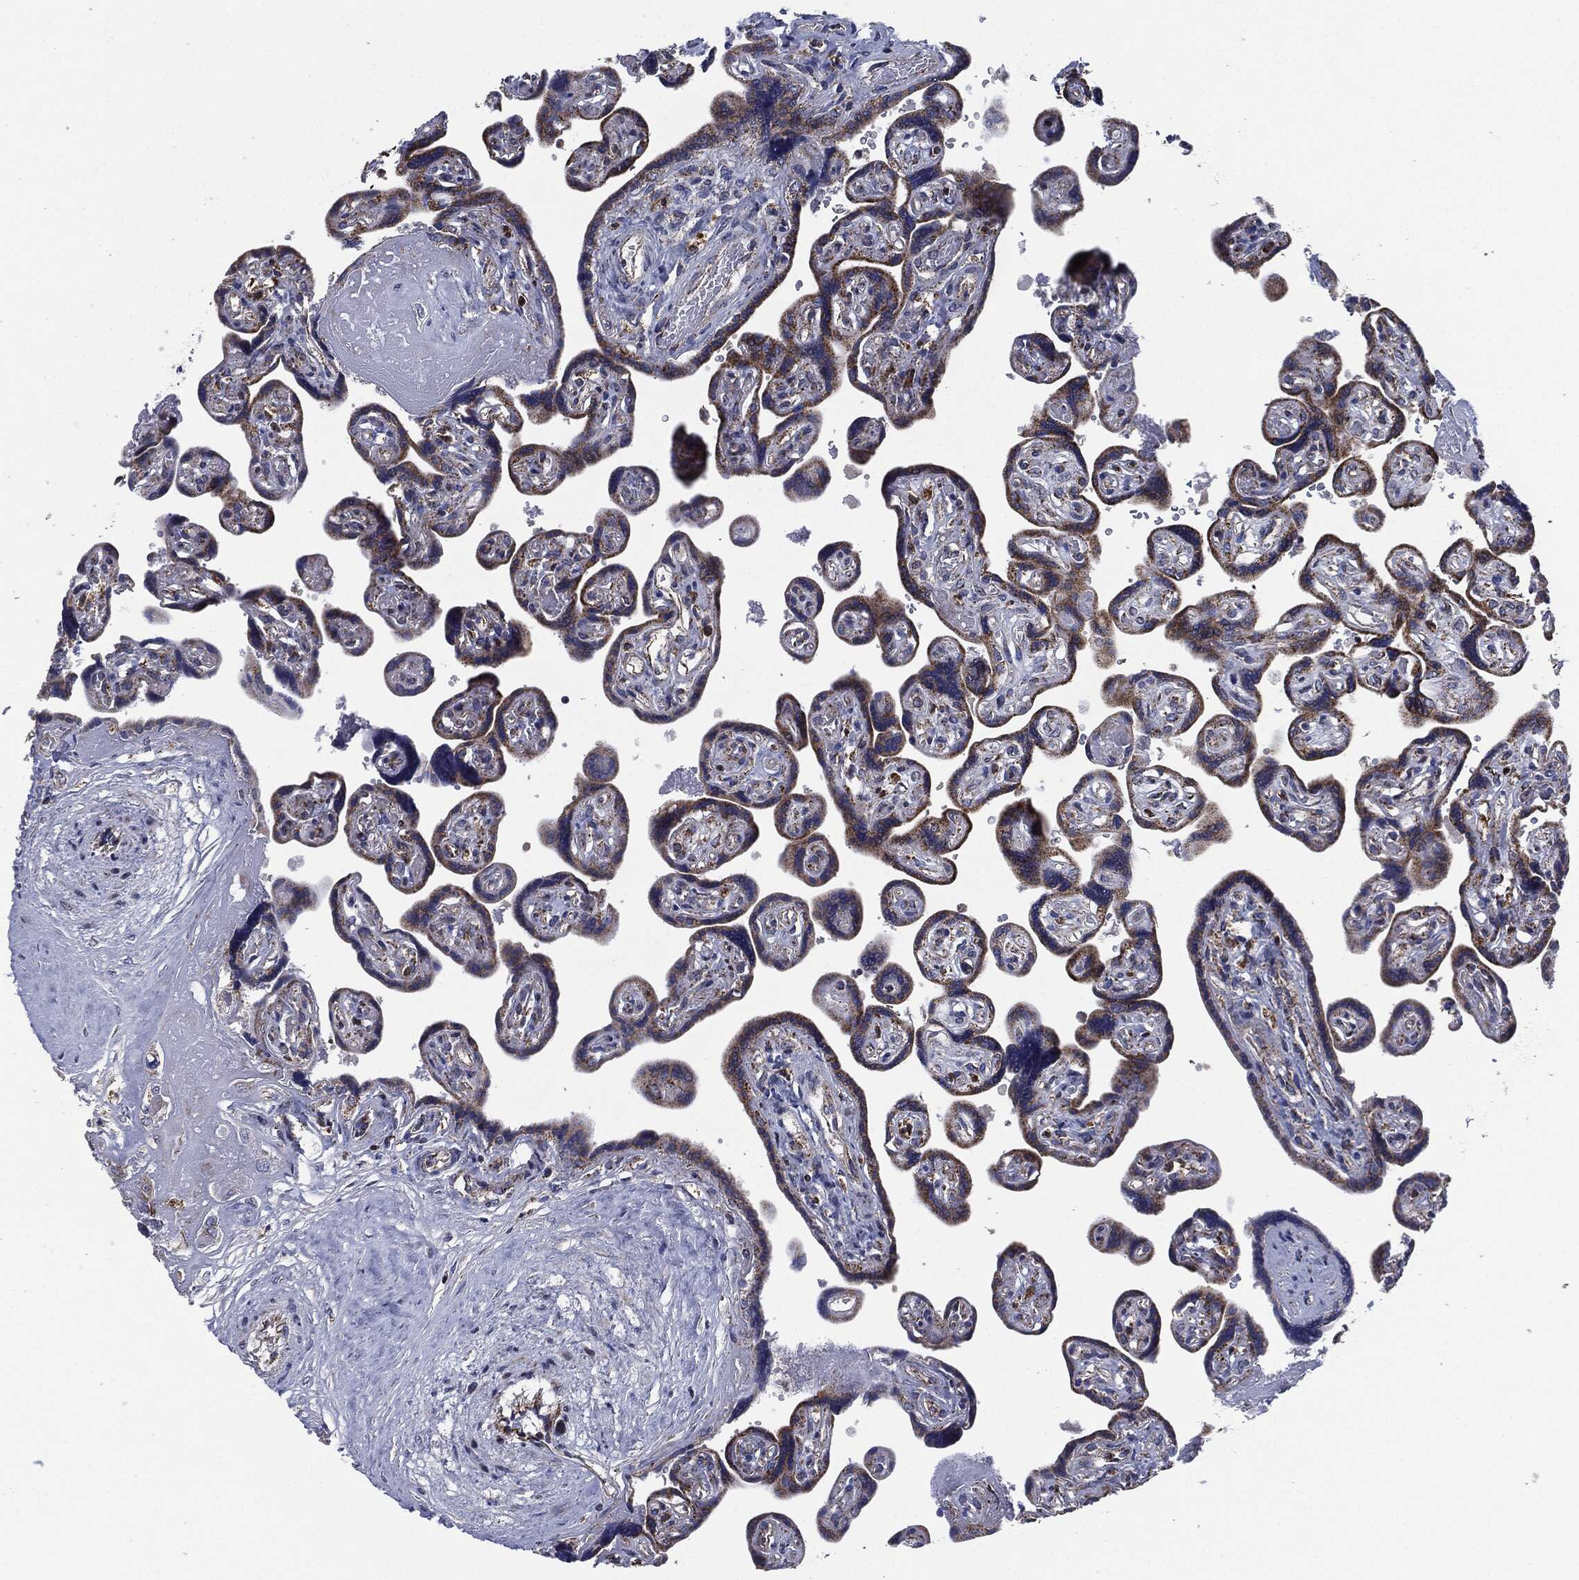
{"staining": {"intensity": "negative", "quantity": "none", "location": "none"}, "tissue": "placenta", "cell_type": "Decidual cells", "image_type": "normal", "snomed": [{"axis": "morphology", "description": "Normal tissue, NOS"}, {"axis": "topography", "description": "Placenta"}], "caption": "IHC histopathology image of normal human placenta stained for a protein (brown), which demonstrates no staining in decidual cells. The staining is performed using DAB (3,3'-diaminobenzidine) brown chromogen with nuclei counter-stained in using hematoxylin.", "gene": "NDUFV2", "patient": {"sex": "female", "age": 32}}